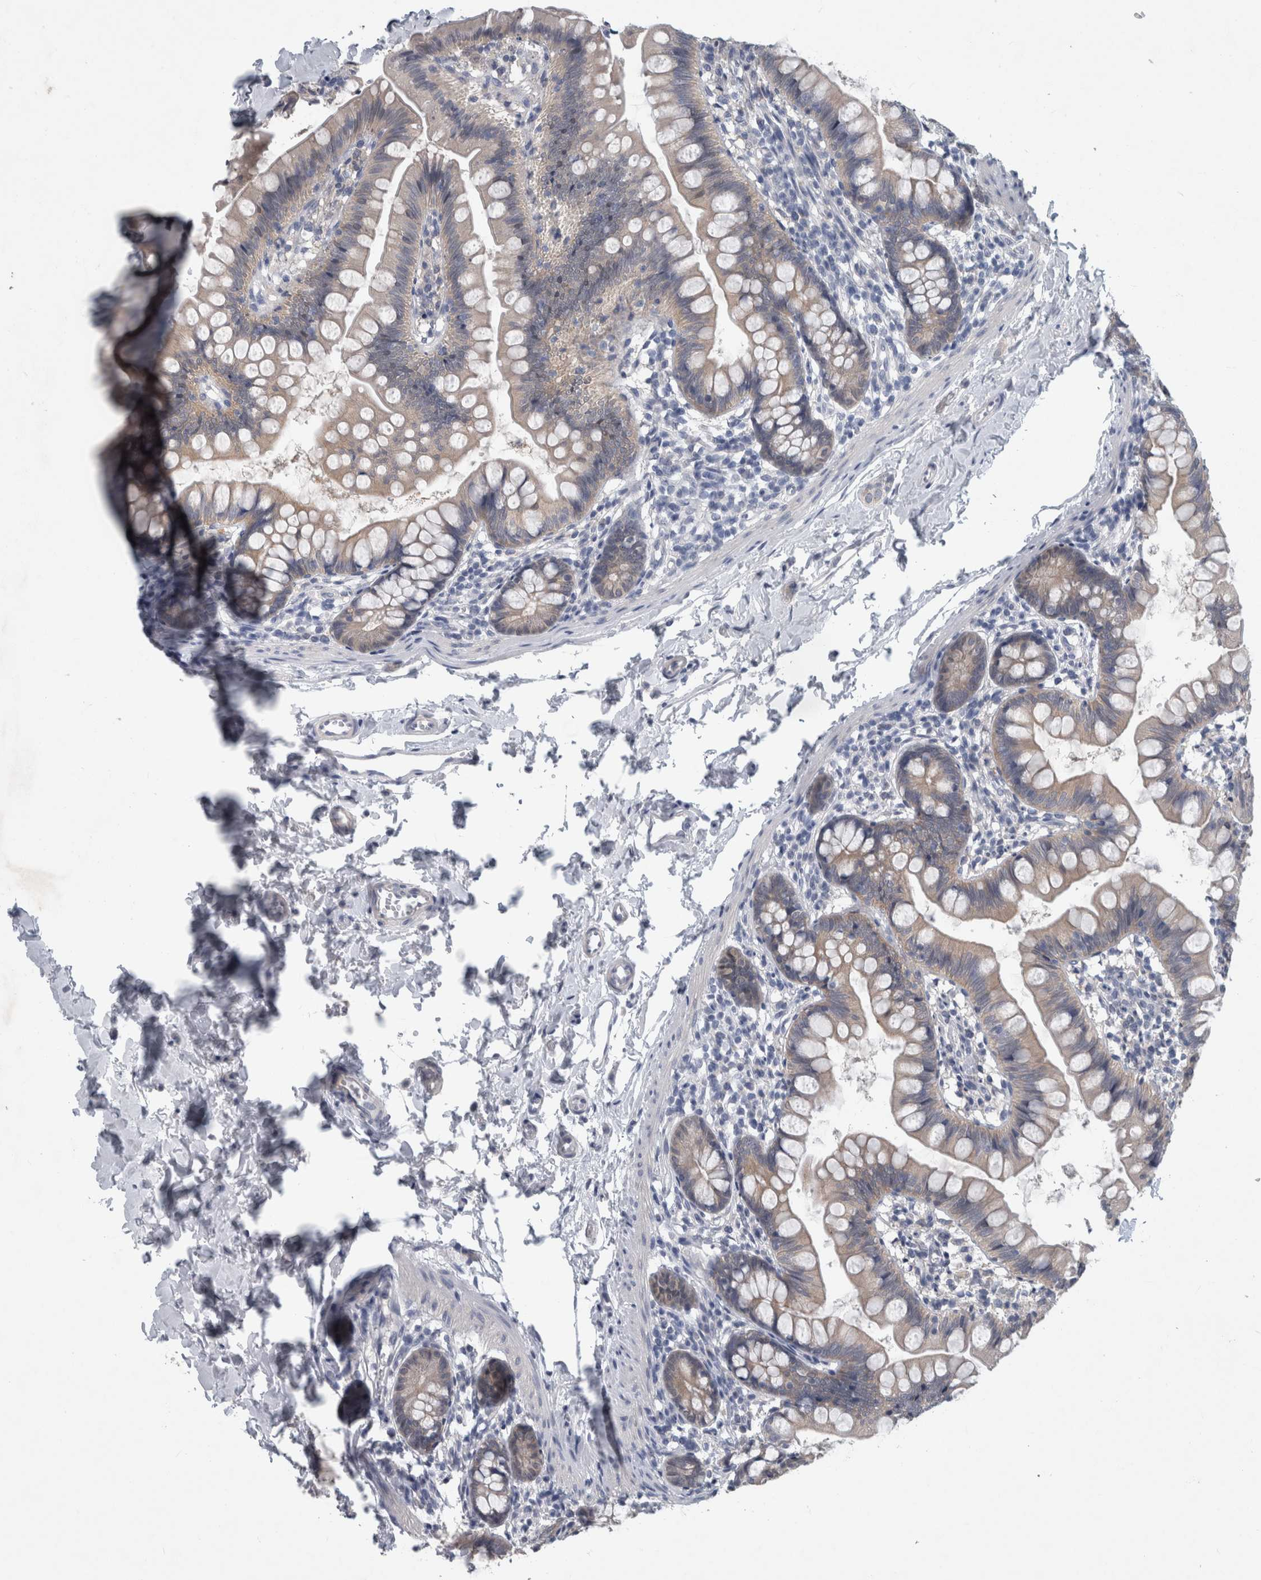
{"staining": {"intensity": "weak", "quantity": "<25%", "location": "cytoplasmic/membranous"}, "tissue": "small intestine", "cell_type": "Glandular cells", "image_type": "normal", "snomed": [{"axis": "morphology", "description": "Normal tissue, NOS"}, {"axis": "topography", "description": "Small intestine"}], "caption": "High power microscopy image of an immunohistochemistry (IHC) micrograph of benign small intestine, revealing no significant expression in glandular cells.", "gene": "FAM83H", "patient": {"sex": "male", "age": 7}}